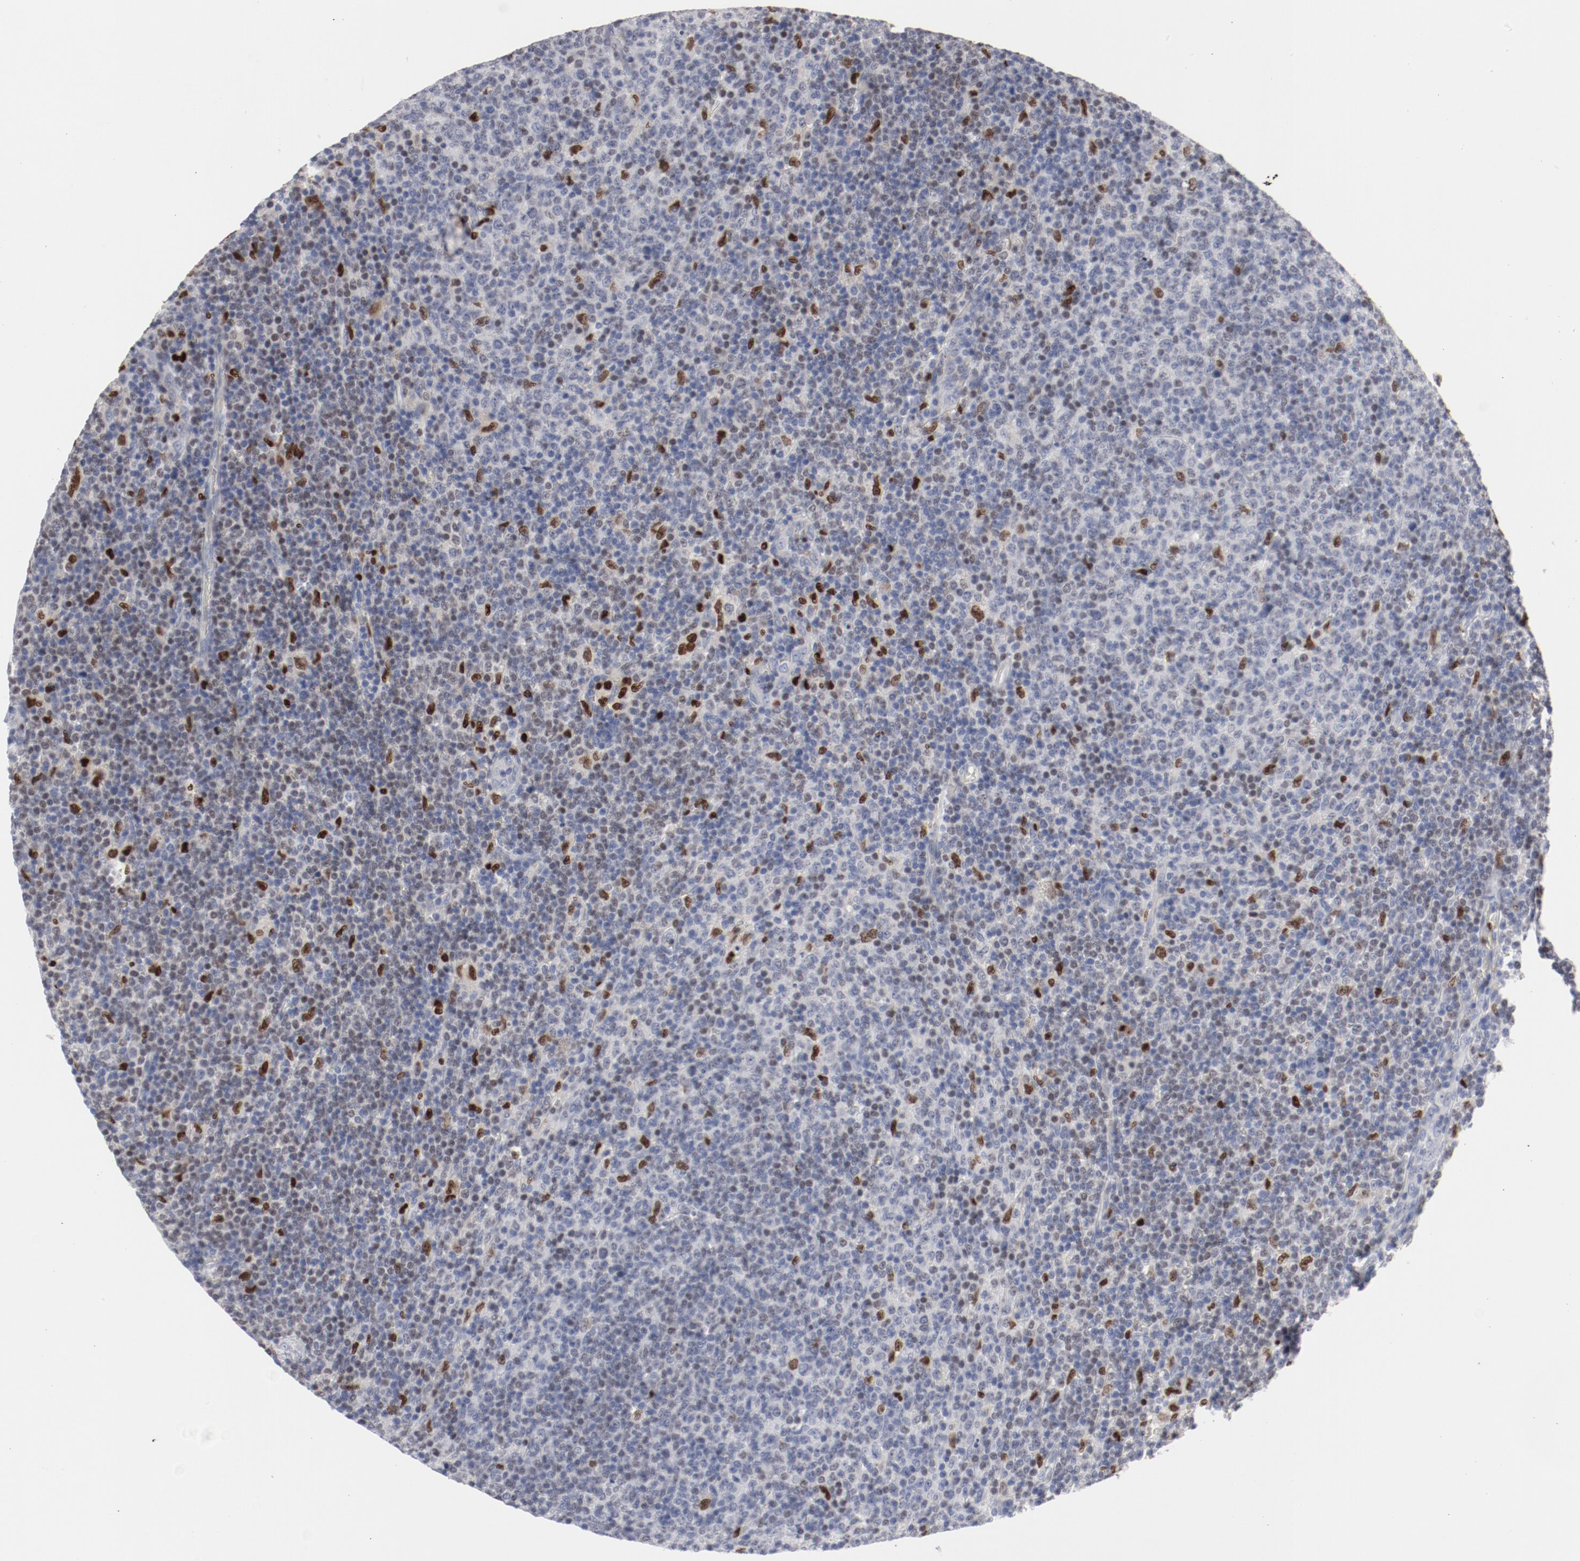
{"staining": {"intensity": "negative", "quantity": "none", "location": "none"}, "tissue": "lymphoma", "cell_type": "Tumor cells", "image_type": "cancer", "snomed": [{"axis": "morphology", "description": "Malignant lymphoma, non-Hodgkin's type, Low grade"}, {"axis": "topography", "description": "Lymph node"}], "caption": "Immunohistochemistry (IHC) of human malignant lymphoma, non-Hodgkin's type (low-grade) shows no expression in tumor cells.", "gene": "SPI1", "patient": {"sex": "male", "age": 70}}